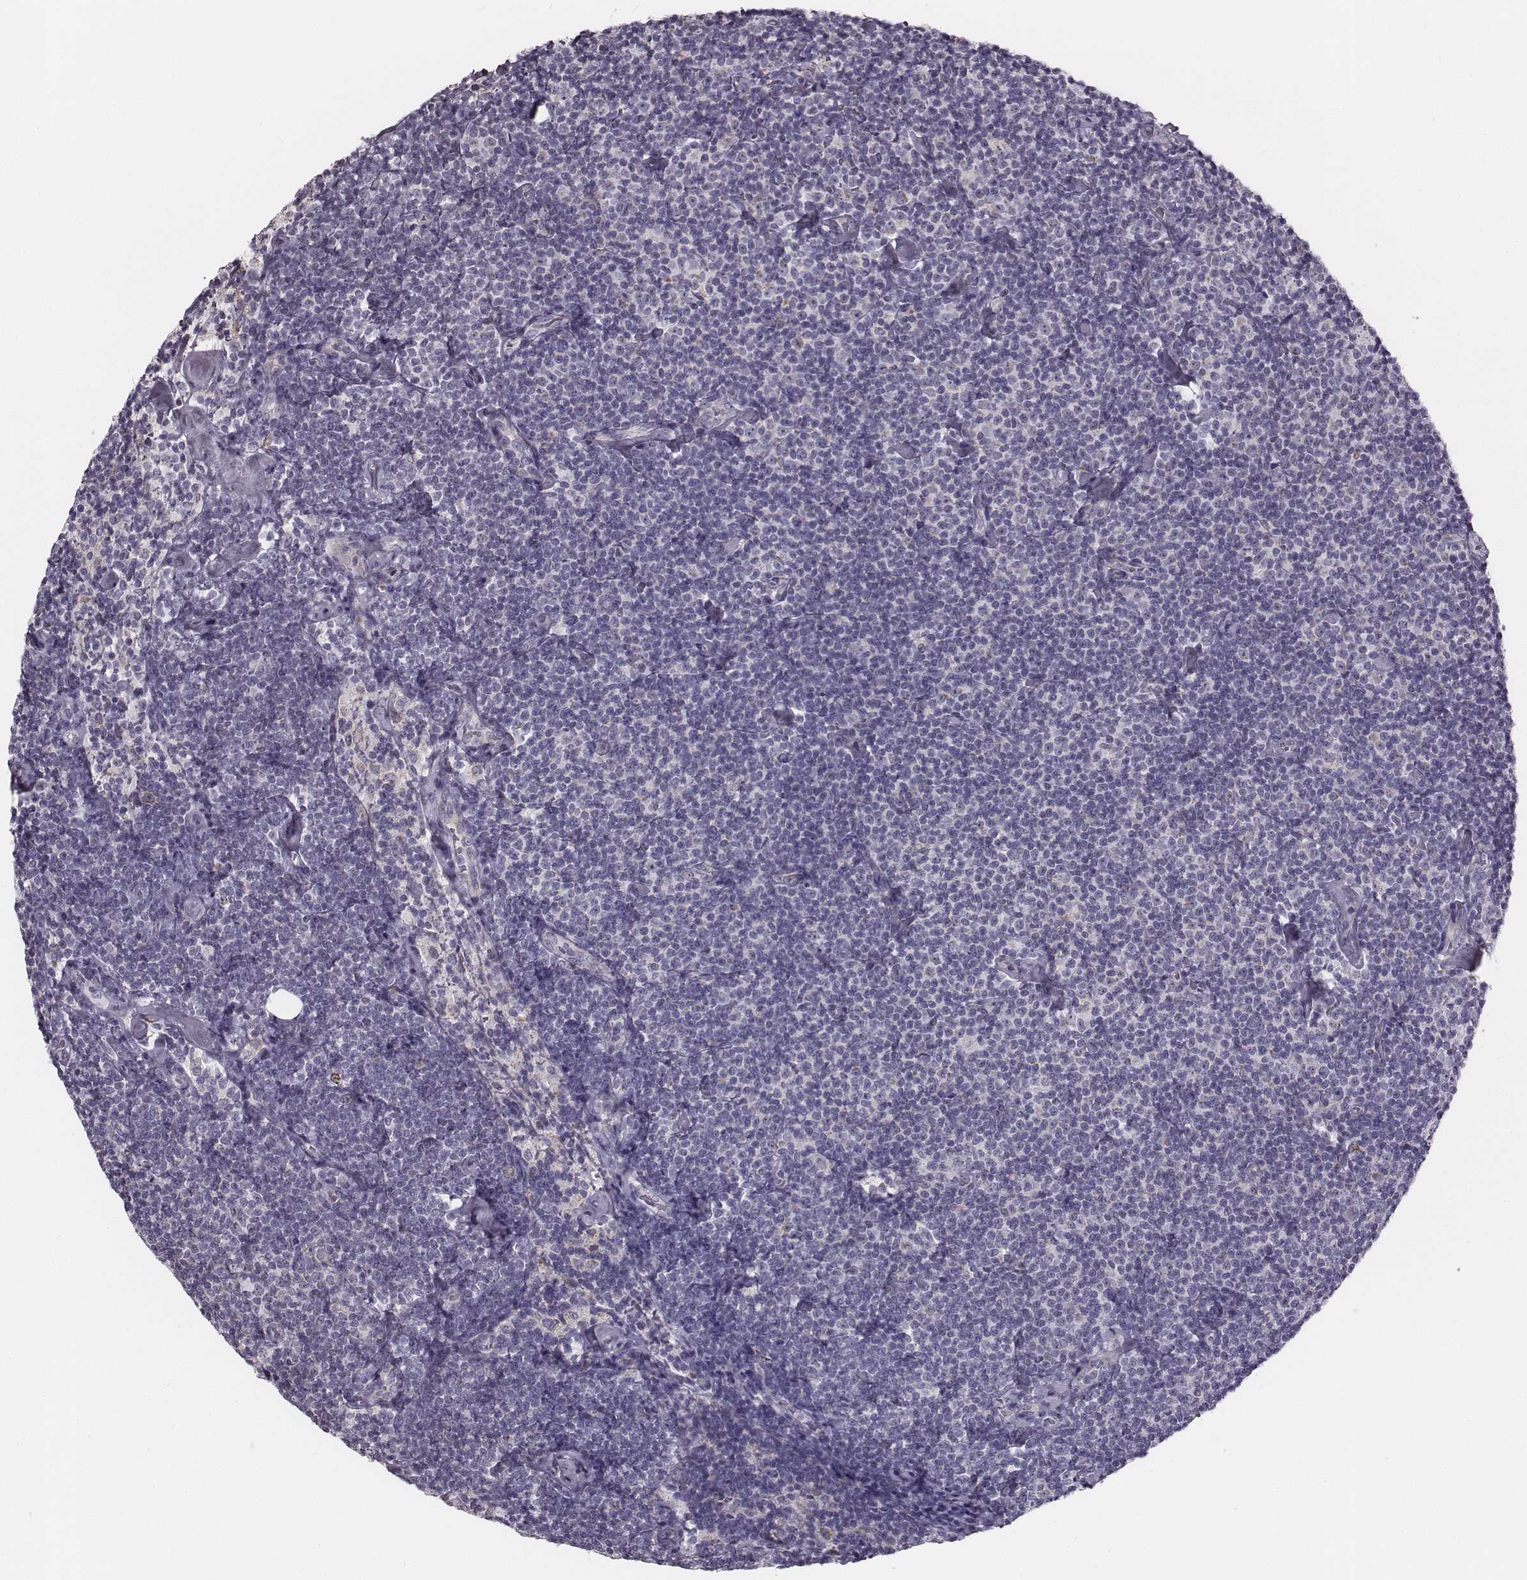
{"staining": {"intensity": "negative", "quantity": "none", "location": "none"}, "tissue": "lymphoma", "cell_type": "Tumor cells", "image_type": "cancer", "snomed": [{"axis": "morphology", "description": "Malignant lymphoma, non-Hodgkin's type, Low grade"}, {"axis": "topography", "description": "Lymph node"}], "caption": "Photomicrograph shows no protein positivity in tumor cells of lymphoma tissue.", "gene": "UBL4B", "patient": {"sex": "male", "age": 81}}